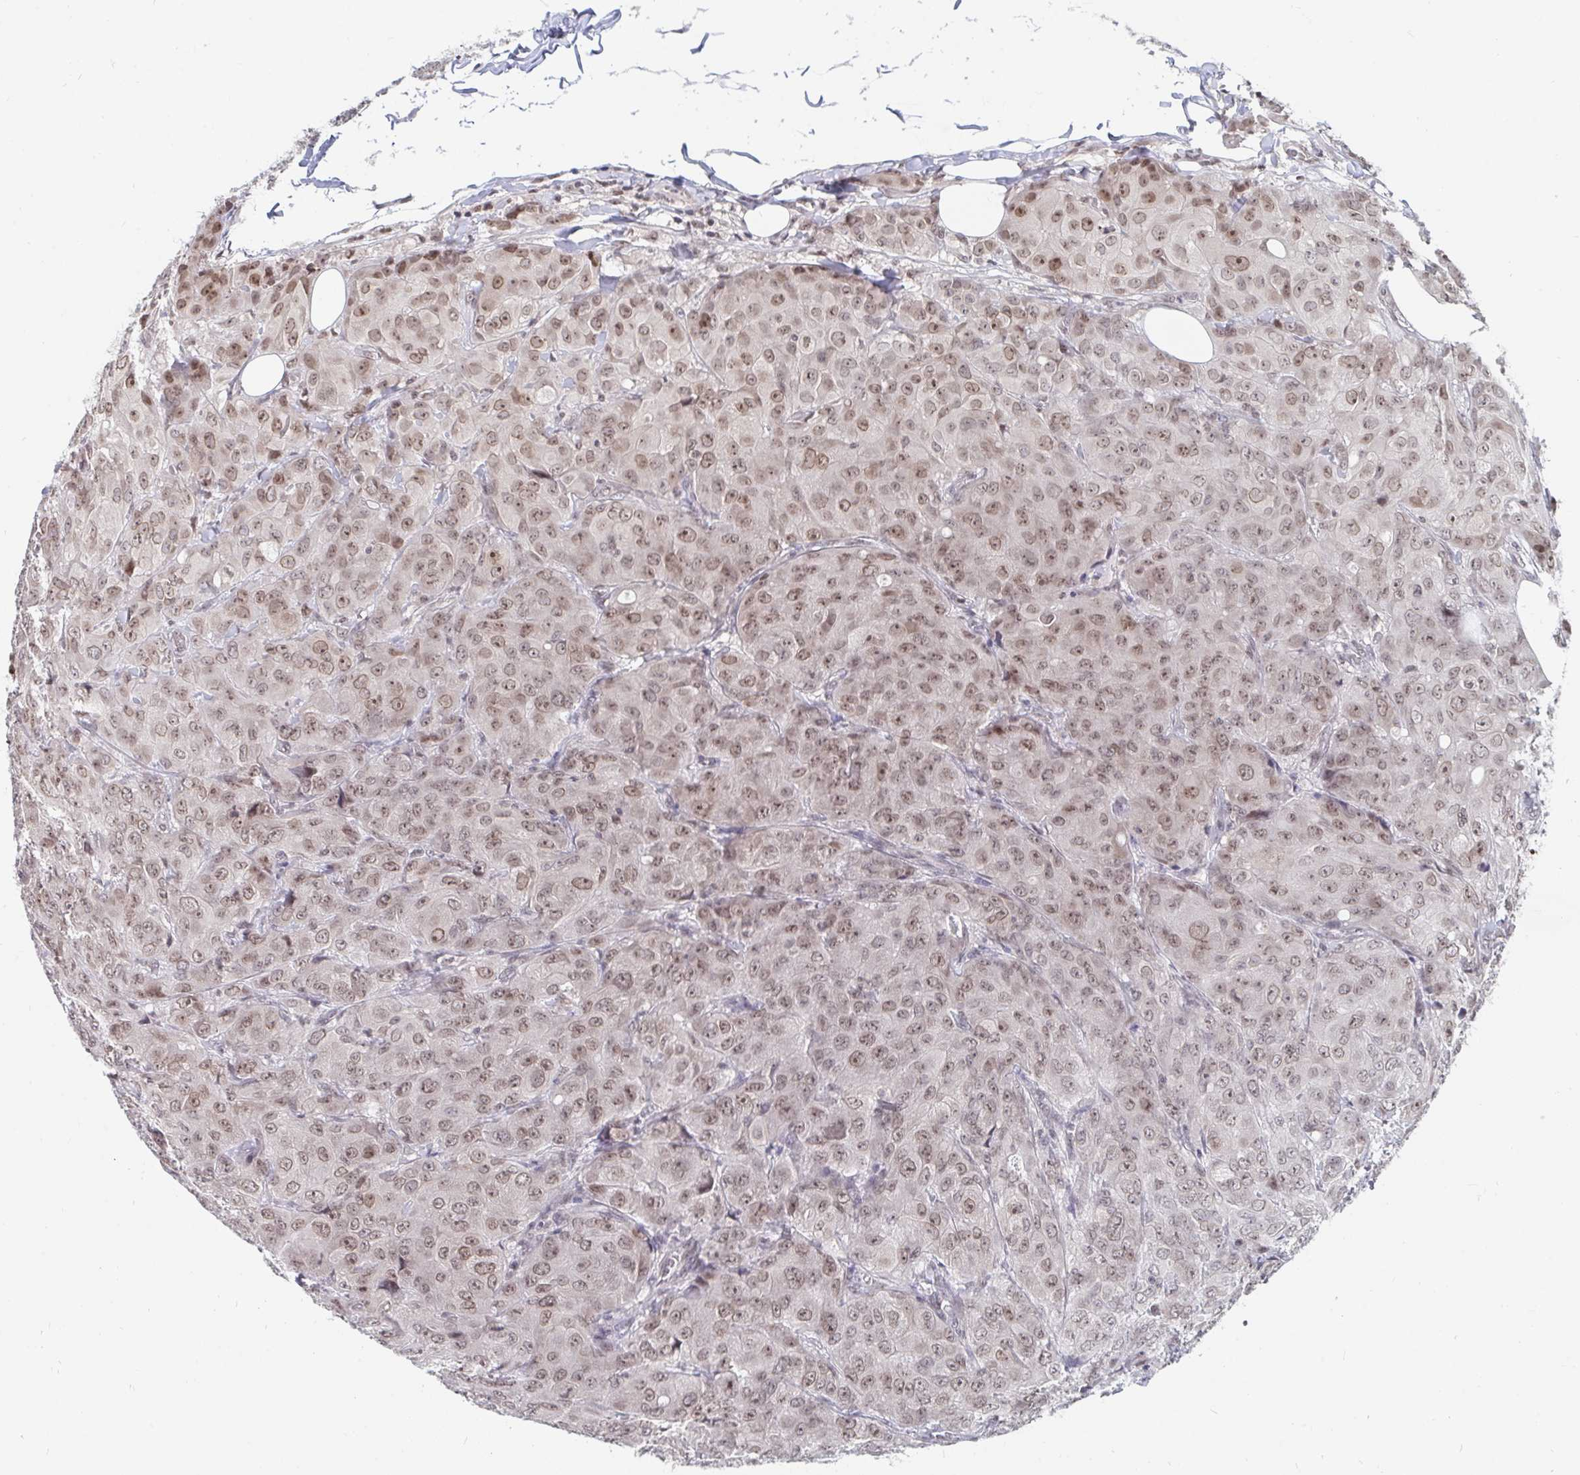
{"staining": {"intensity": "moderate", "quantity": "25%-75%", "location": "nuclear"}, "tissue": "breast cancer", "cell_type": "Tumor cells", "image_type": "cancer", "snomed": [{"axis": "morphology", "description": "Duct carcinoma"}, {"axis": "topography", "description": "Breast"}], "caption": "Breast cancer (invasive ductal carcinoma) stained with a protein marker reveals moderate staining in tumor cells.", "gene": "TRIP12", "patient": {"sex": "female", "age": 43}}